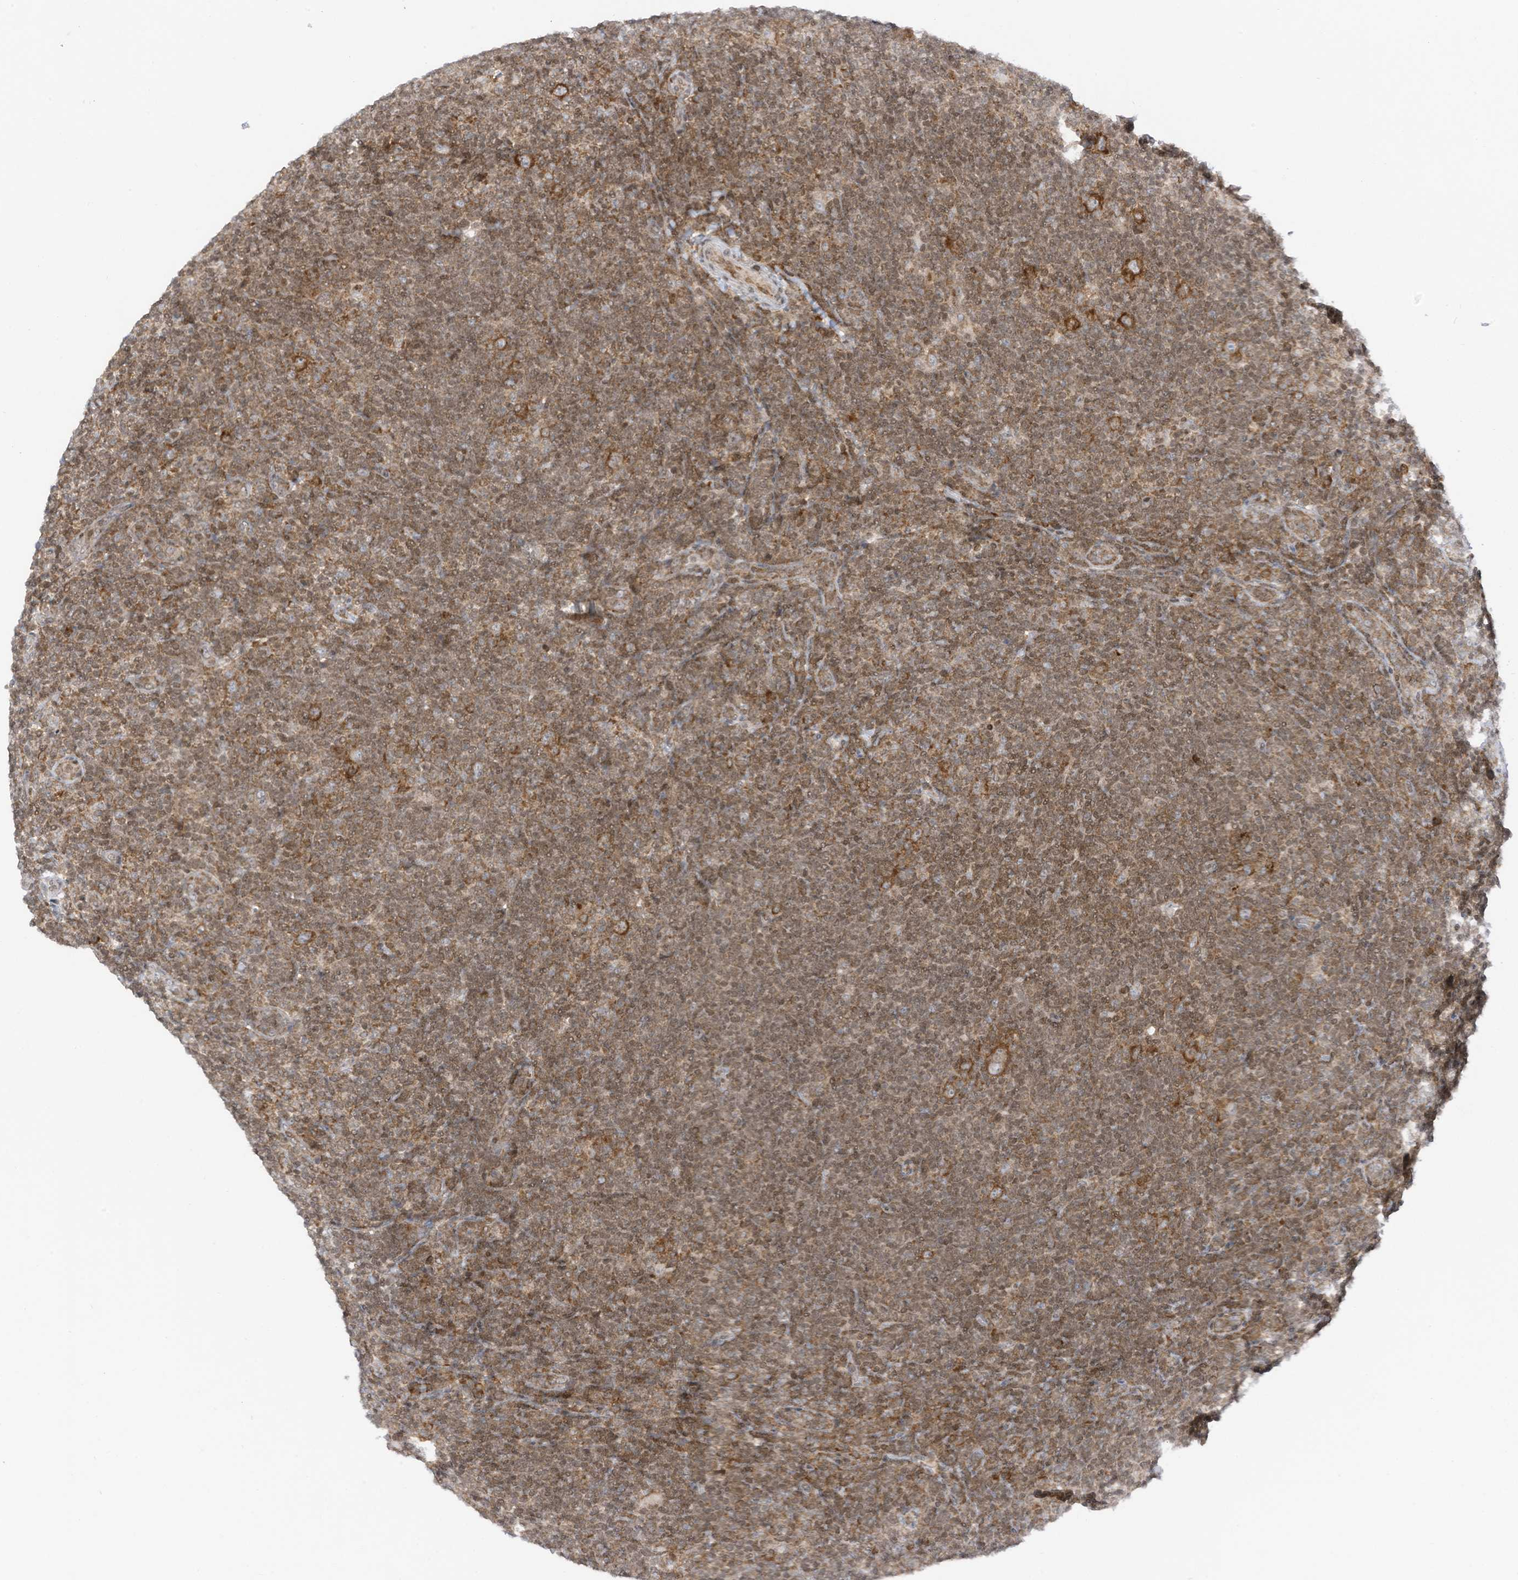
{"staining": {"intensity": "moderate", "quantity": ">75%", "location": "cytoplasmic/membranous"}, "tissue": "lymphoma", "cell_type": "Tumor cells", "image_type": "cancer", "snomed": [{"axis": "morphology", "description": "Hodgkin's disease, NOS"}, {"axis": "topography", "description": "Lymph node"}], "caption": "Immunohistochemistry micrograph of neoplastic tissue: Hodgkin's disease stained using immunohistochemistry shows medium levels of moderate protein expression localized specifically in the cytoplasmic/membranous of tumor cells, appearing as a cytoplasmic/membranous brown color.", "gene": "EDF1", "patient": {"sex": "female", "age": 57}}